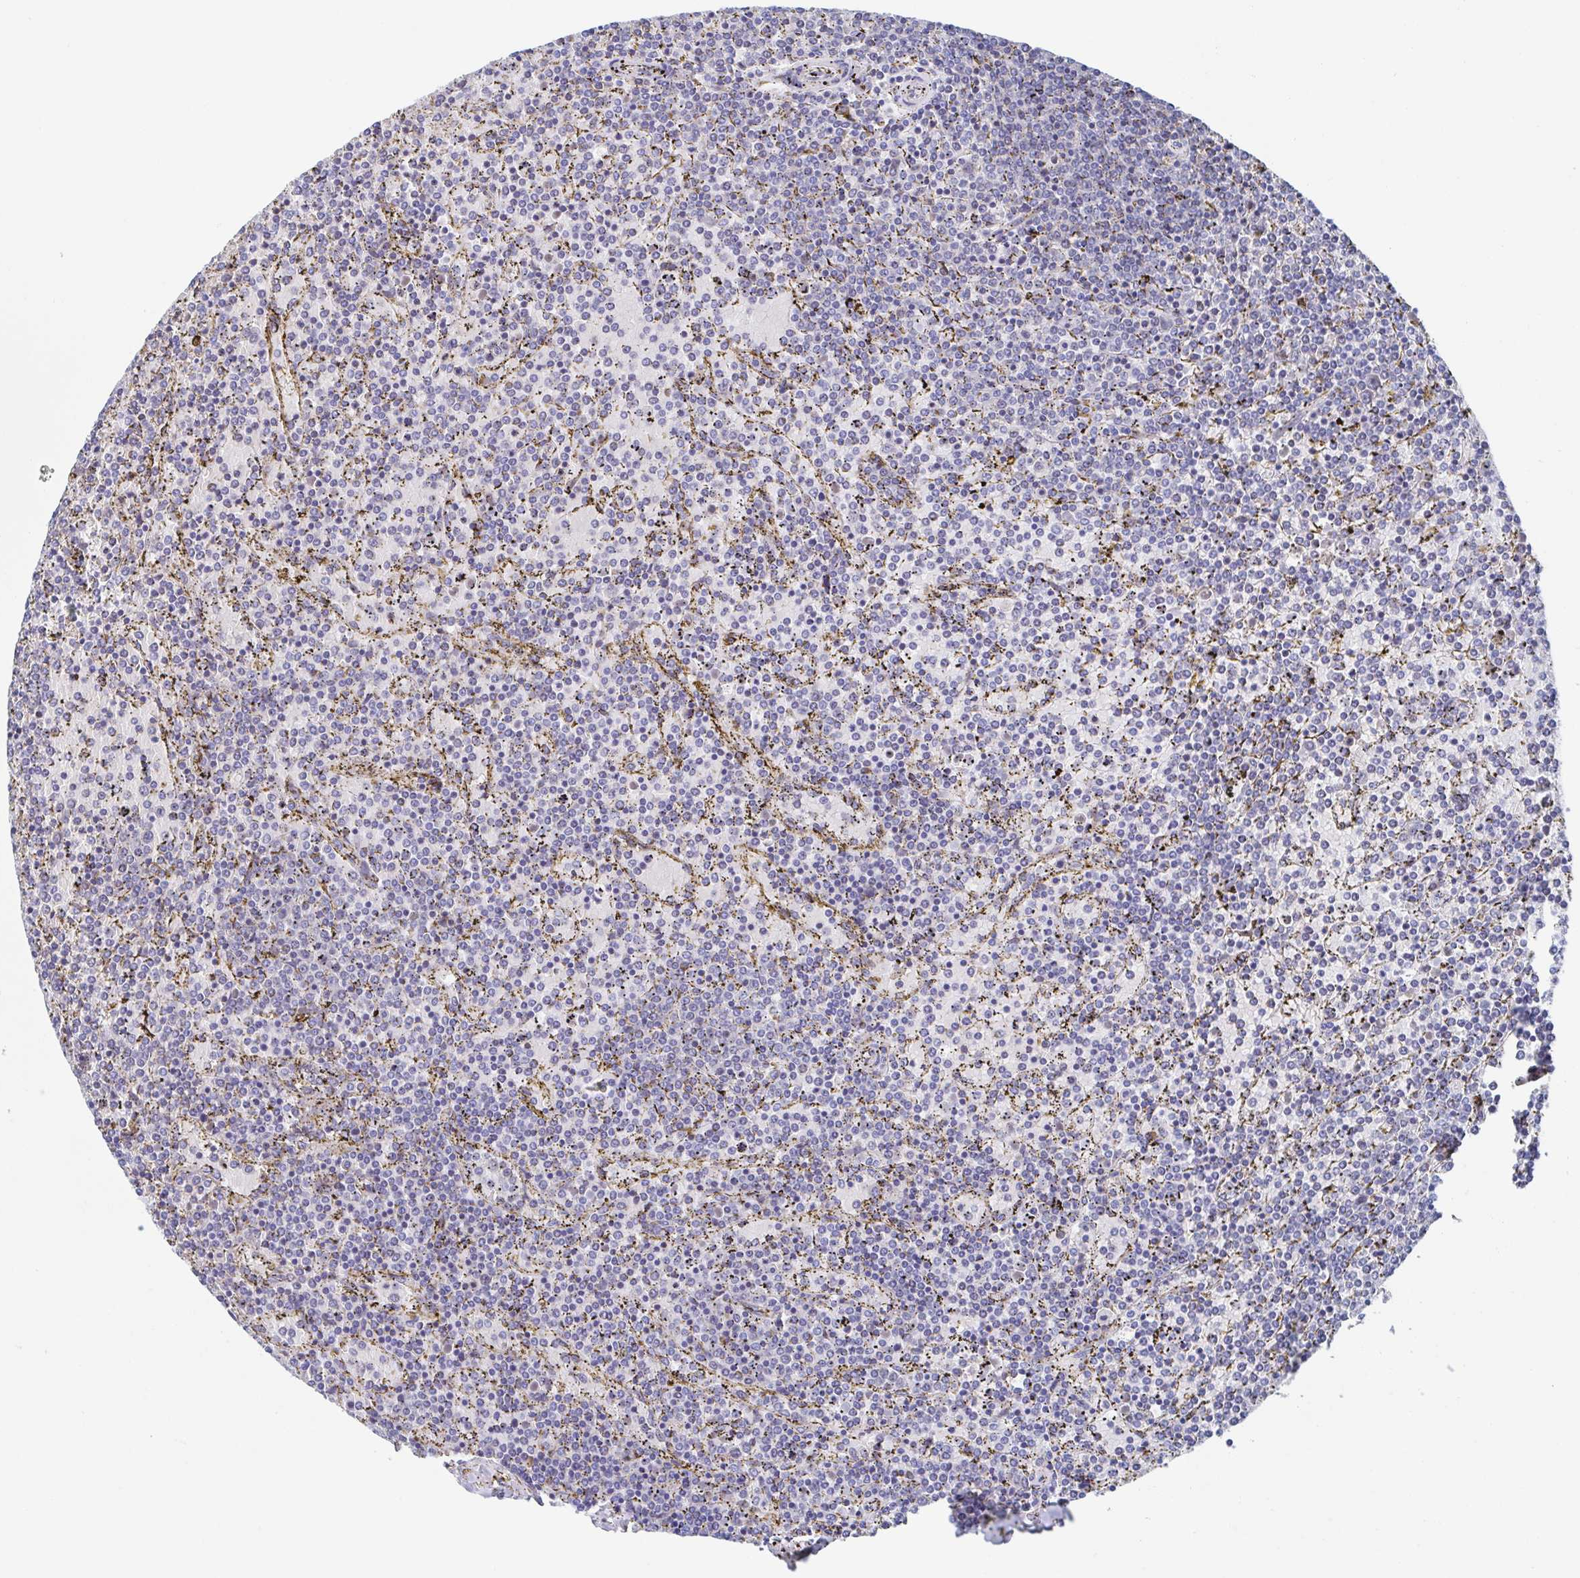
{"staining": {"intensity": "negative", "quantity": "none", "location": "none"}, "tissue": "lymphoma", "cell_type": "Tumor cells", "image_type": "cancer", "snomed": [{"axis": "morphology", "description": "Malignant lymphoma, non-Hodgkin's type, Low grade"}, {"axis": "topography", "description": "Spleen"}], "caption": "Immunohistochemistry photomicrograph of neoplastic tissue: human lymphoma stained with DAB (3,3'-diaminobenzidine) displays no significant protein staining in tumor cells.", "gene": "KLC3", "patient": {"sex": "female", "age": 77}}